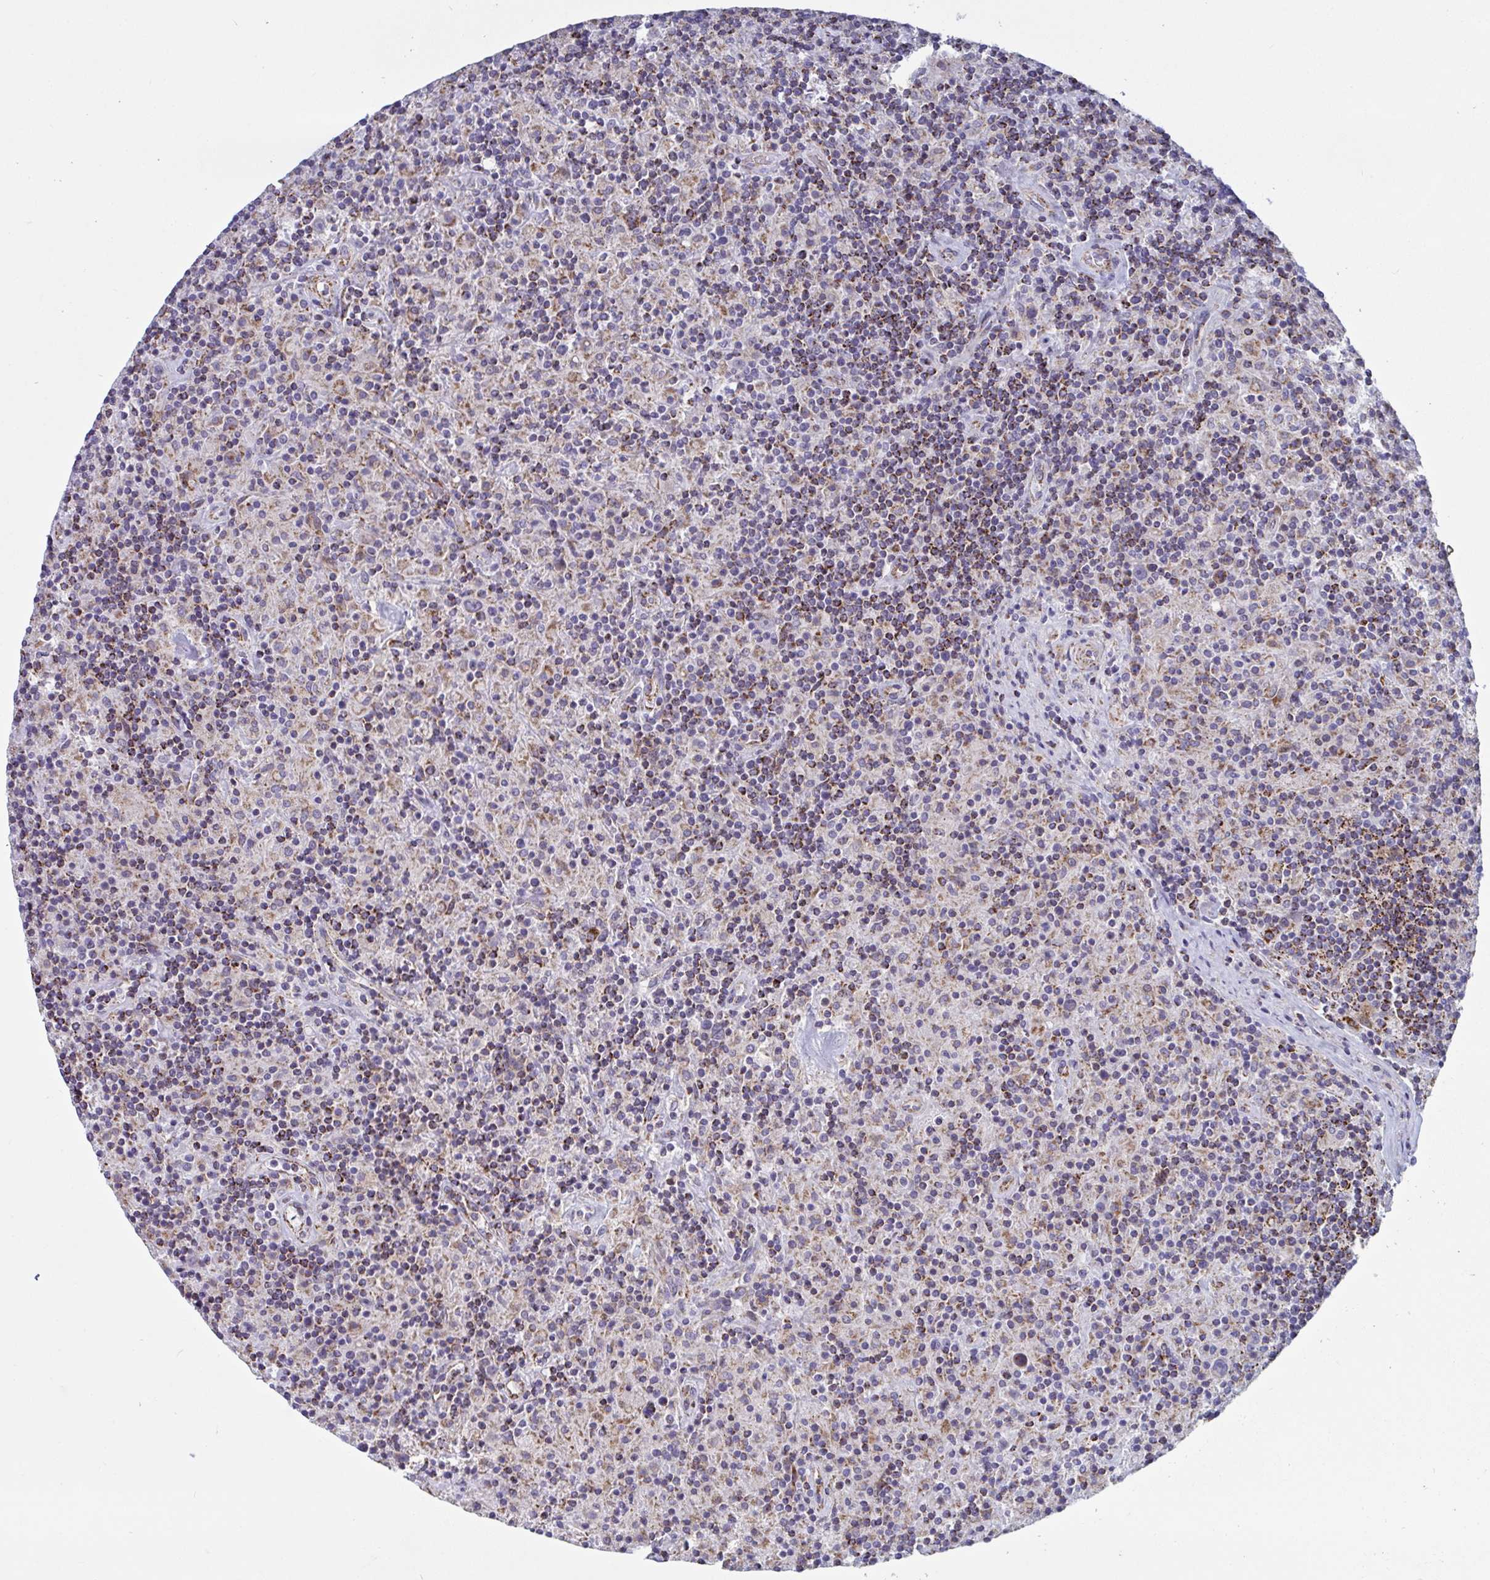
{"staining": {"intensity": "weak", "quantity": "<25%", "location": "cytoplasmic/membranous"}, "tissue": "lymphoma", "cell_type": "Tumor cells", "image_type": "cancer", "snomed": [{"axis": "morphology", "description": "Hodgkin's disease, NOS"}, {"axis": "topography", "description": "Lymph node"}], "caption": "High power microscopy photomicrograph of an immunohistochemistry (IHC) micrograph of lymphoma, revealing no significant staining in tumor cells.", "gene": "BCAT2", "patient": {"sex": "male", "age": 70}}